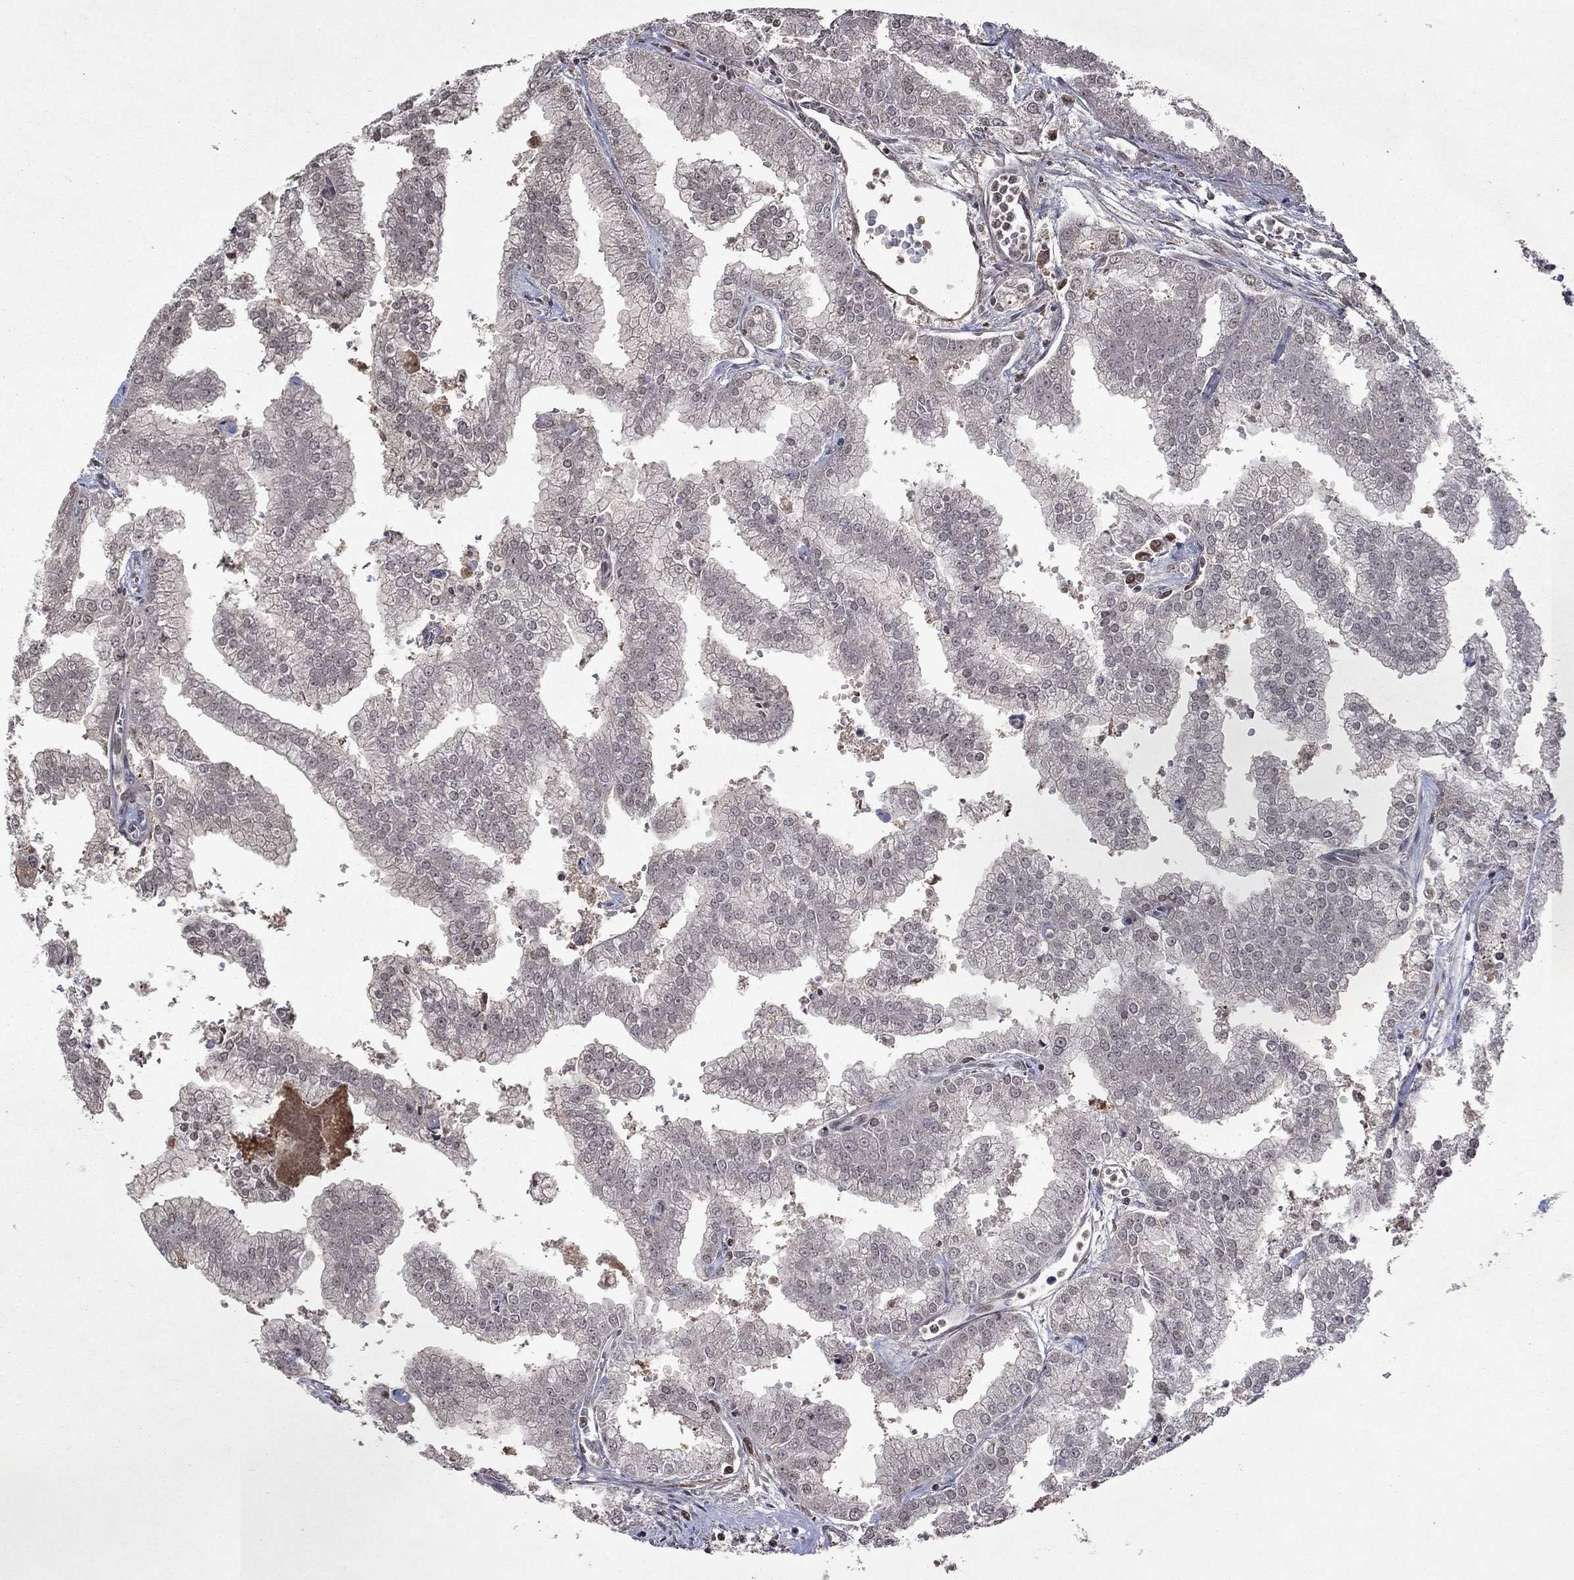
{"staining": {"intensity": "negative", "quantity": "none", "location": "none"}, "tissue": "prostate cancer", "cell_type": "Tumor cells", "image_type": "cancer", "snomed": [{"axis": "morphology", "description": "Adenocarcinoma, NOS"}, {"axis": "topography", "description": "Prostate"}], "caption": "The immunohistochemistry (IHC) photomicrograph has no significant staining in tumor cells of prostate adenocarcinoma tissue.", "gene": "NLGN1", "patient": {"sex": "male", "age": 70}}